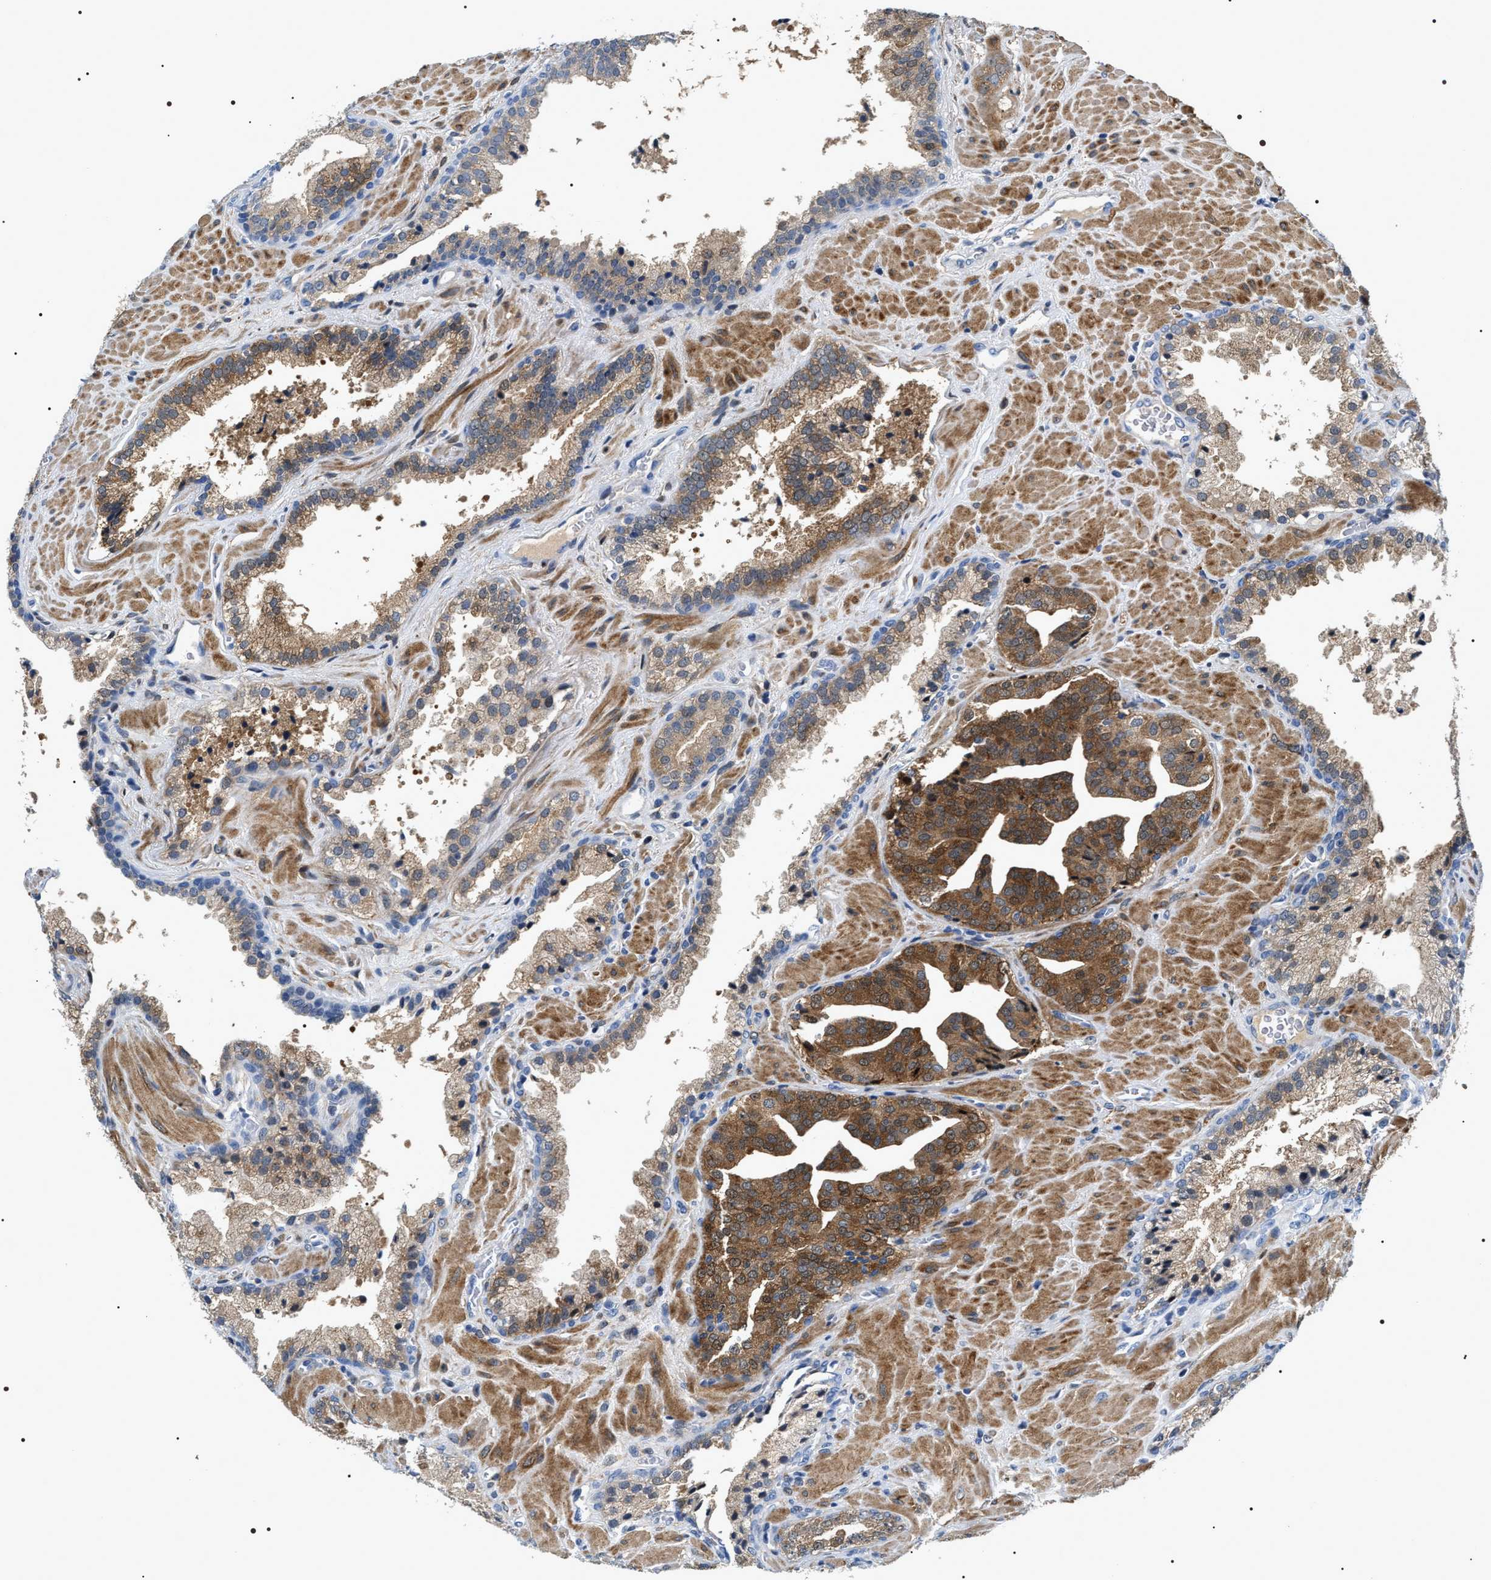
{"staining": {"intensity": "weak", "quantity": ">75%", "location": "cytoplasmic/membranous"}, "tissue": "prostate cancer", "cell_type": "Tumor cells", "image_type": "cancer", "snomed": [{"axis": "morphology", "description": "Adenocarcinoma, Low grade"}, {"axis": "topography", "description": "Prostate"}], "caption": "Immunohistochemistry of human prostate low-grade adenocarcinoma reveals low levels of weak cytoplasmic/membranous staining in approximately >75% of tumor cells.", "gene": "BAG2", "patient": {"sex": "male", "age": 71}}